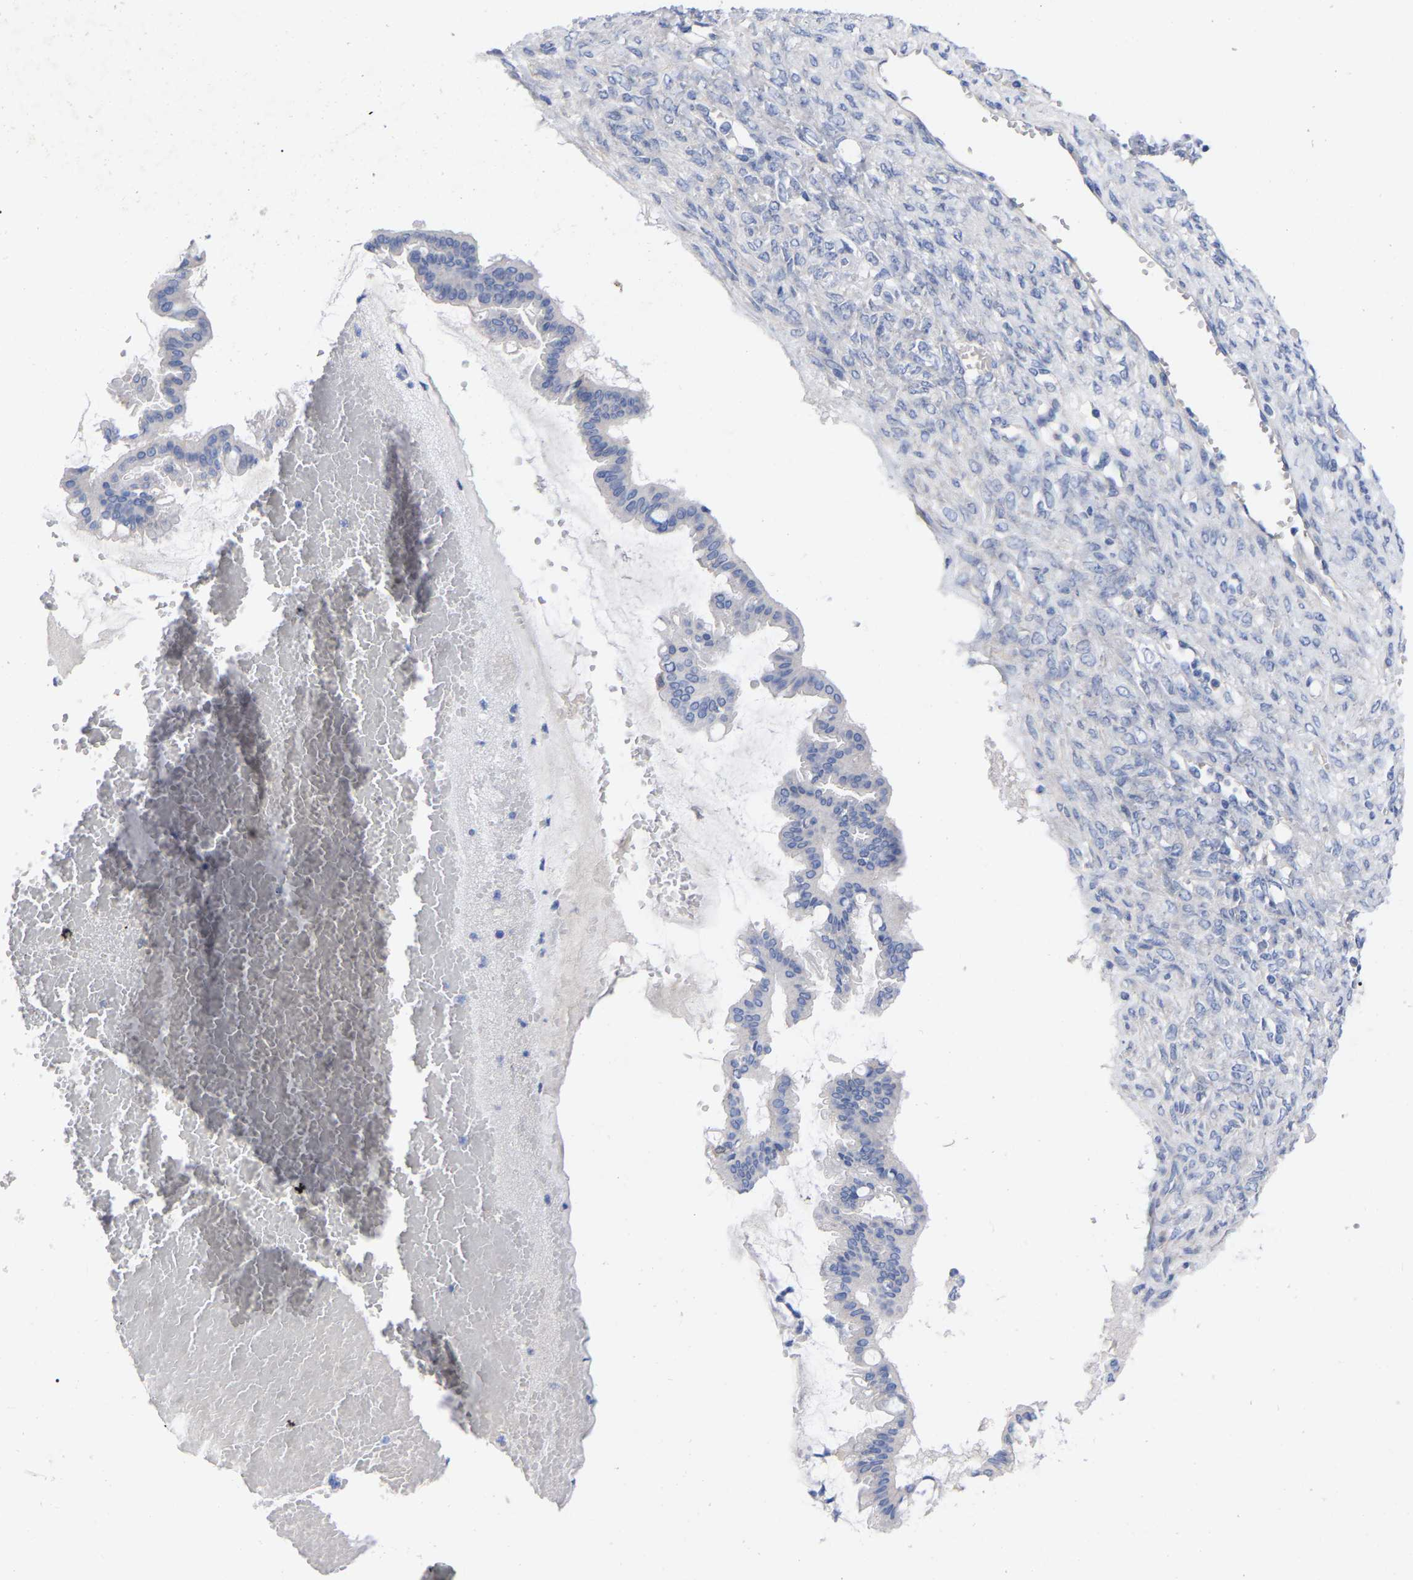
{"staining": {"intensity": "negative", "quantity": "none", "location": "none"}, "tissue": "ovarian cancer", "cell_type": "Tumor cells", "image_type": "cancer", "snomed": [{"axis": "morphology", "description": "Cystadenocarcinoma, mucinous, NOS"}, {"axis": "topography", "description": "Ovary"}], "caption": "IHC photomicrograph of neoplastic tissue: ovarian mucinous cystadenocarcinoma stained with DAB demonstrates no significant protein expression in tumor cells. The staining was performed using DAB to visualize the protein expression in brown, while the nuclei were stained in blue with hematoxylin (Magnification: 20x).", "gene": "HAPLN1", "patient": {"sex": "female", "age": 73}}